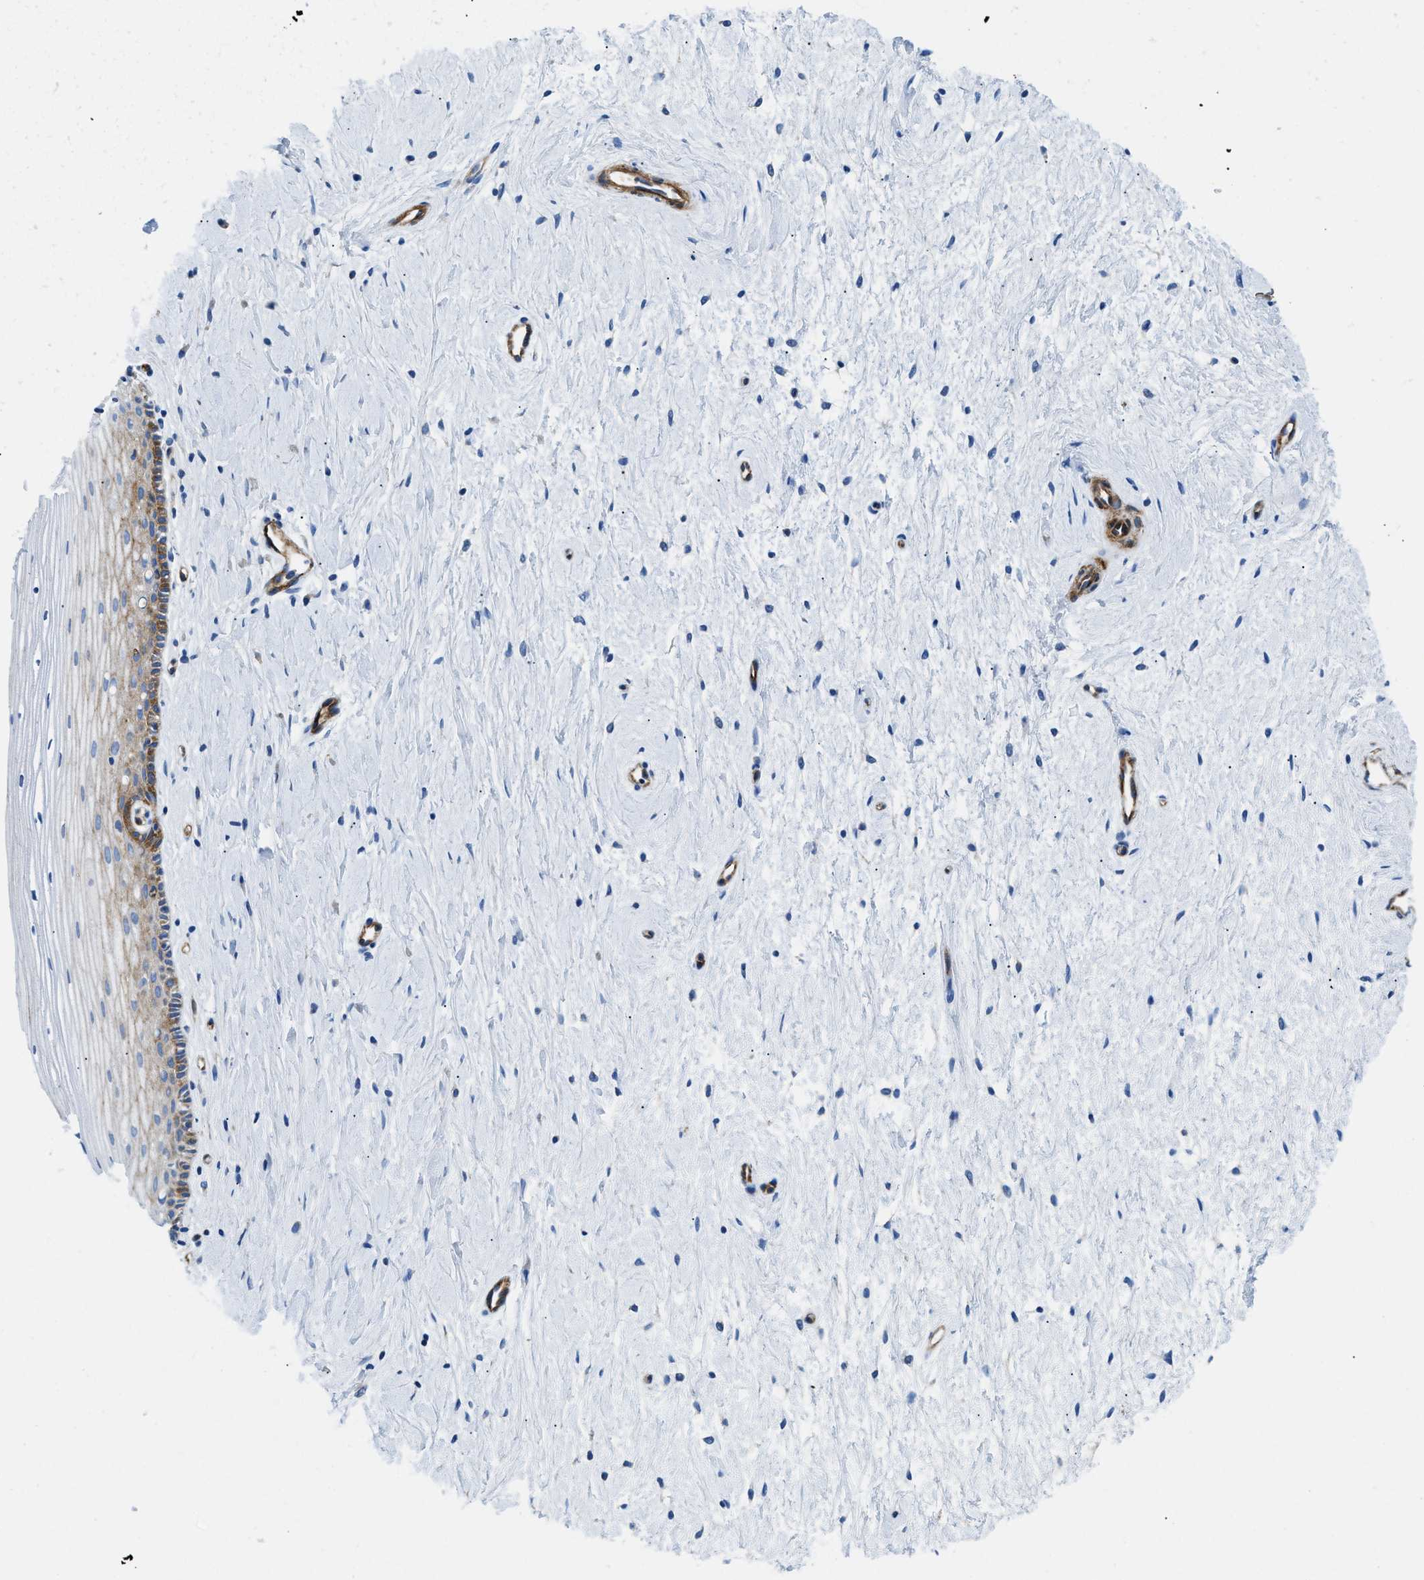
{"staining": {"intensity": "moderate", "quantity": "<25%", "location": "cytoplasmic/membranous"}, "tissue": "cervix", "cell_type": "Squamous epithelial cells", "image_type": "normal", "snomed": [{"axis": "morphology", "description": "Normal tissue, NOS"}, {"axis": "topography", "description": "Cervix"}], "caption": "A photomicrograph of cervix stained for a protein displays moderate cytoplasmic/membranous brown staining in squamous epithelial cells.", "gene": "CUTA", "patient": {"sex": "female", "age": 39}}